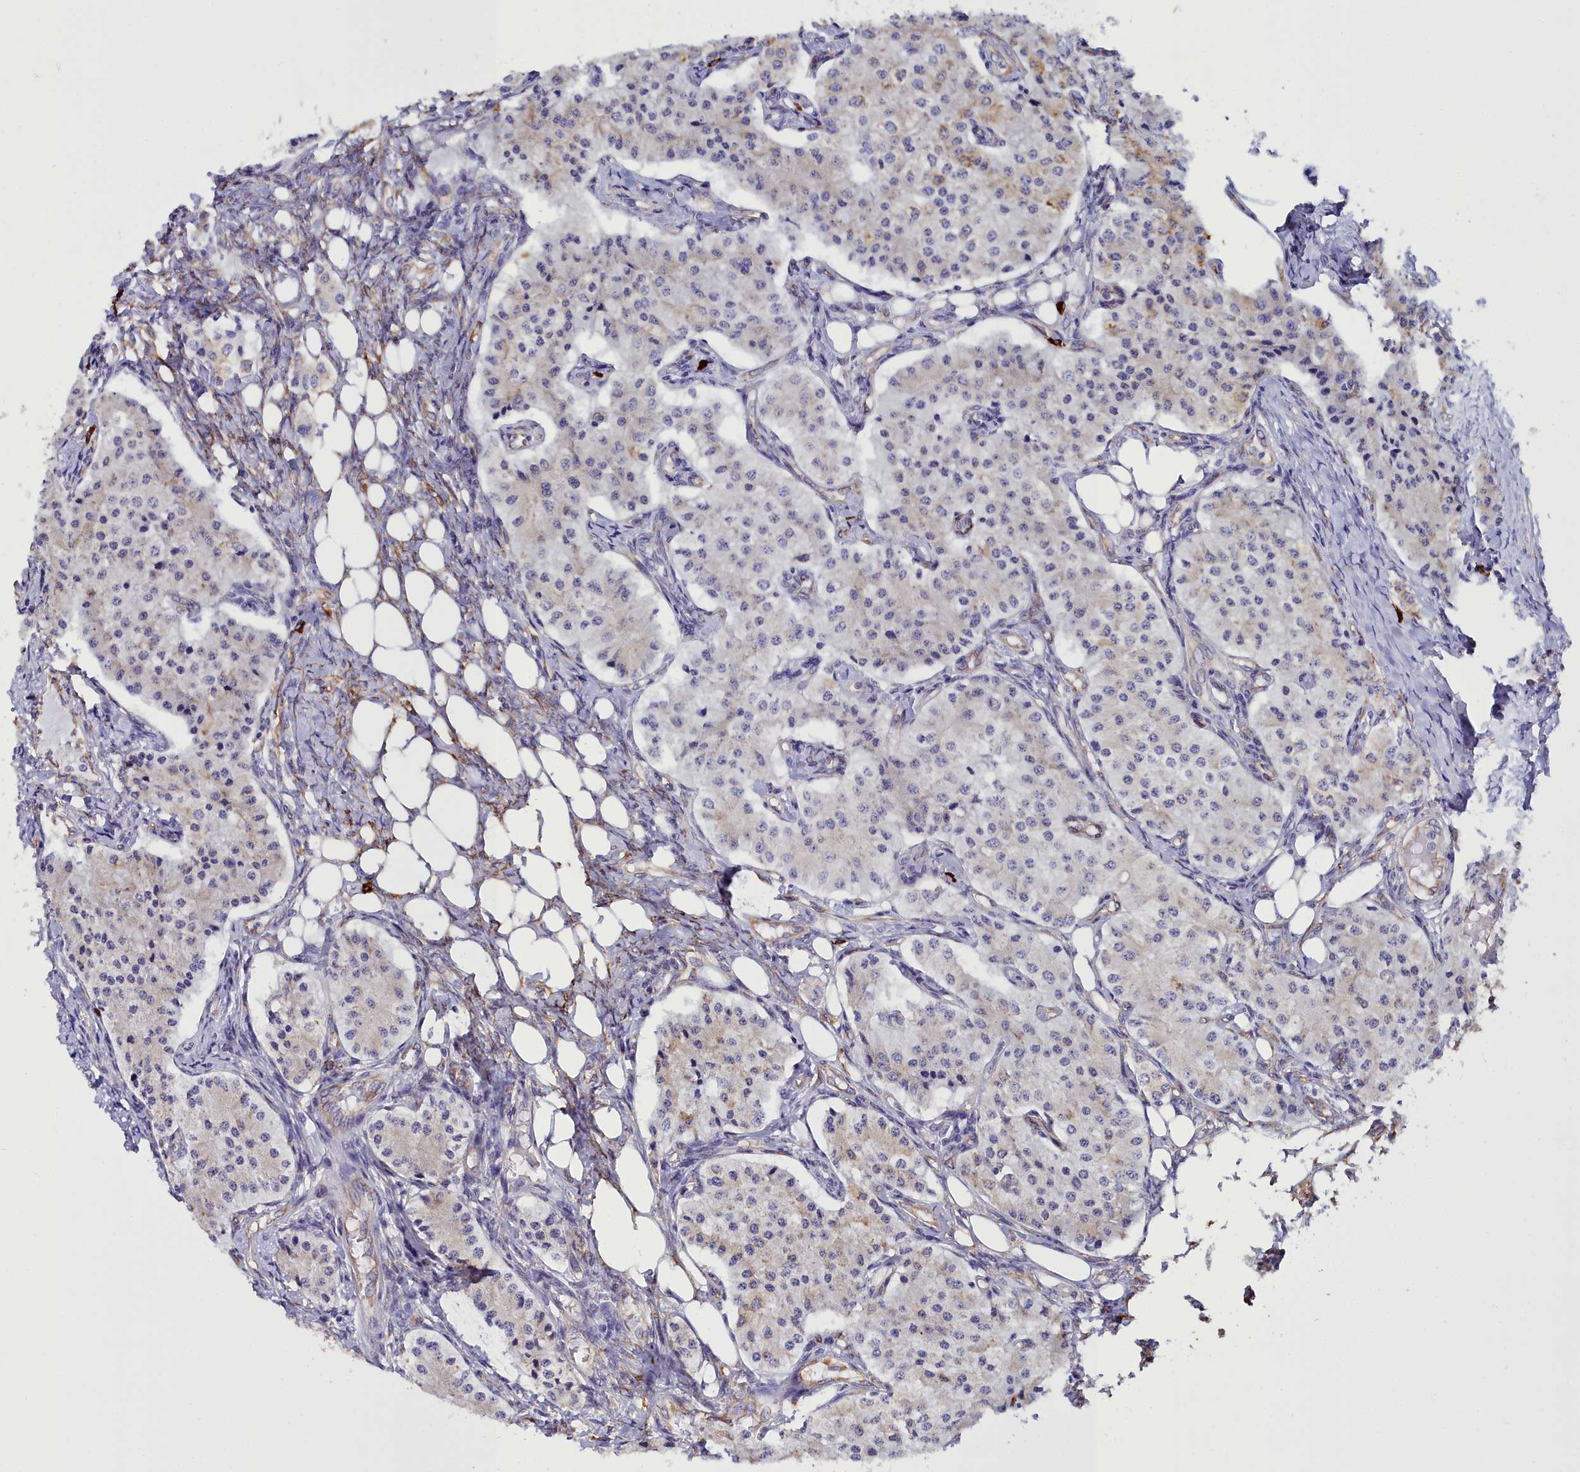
{"staining": {"intensity": "moderate", "quantity": "<25%", "location": "cytoplasmic/membranous"}, "tissue": "carcinoid", "cell_type": "Tumor cells", "image_type": "cancer", "snomed": [{"axis": "morphology", "description": "Carcinoid, malignant, NOS"}, {"axis": "topography", "description": "Colon"}], "caption": "Carcinoid (malignant) was stained to show a protein in brown. There is low levels of moderate cytoplasmic/membranous expression in about <25% of tumor cells.", "gene": "TXNDC5", "patient": {"sex": "female", "age": 52}}